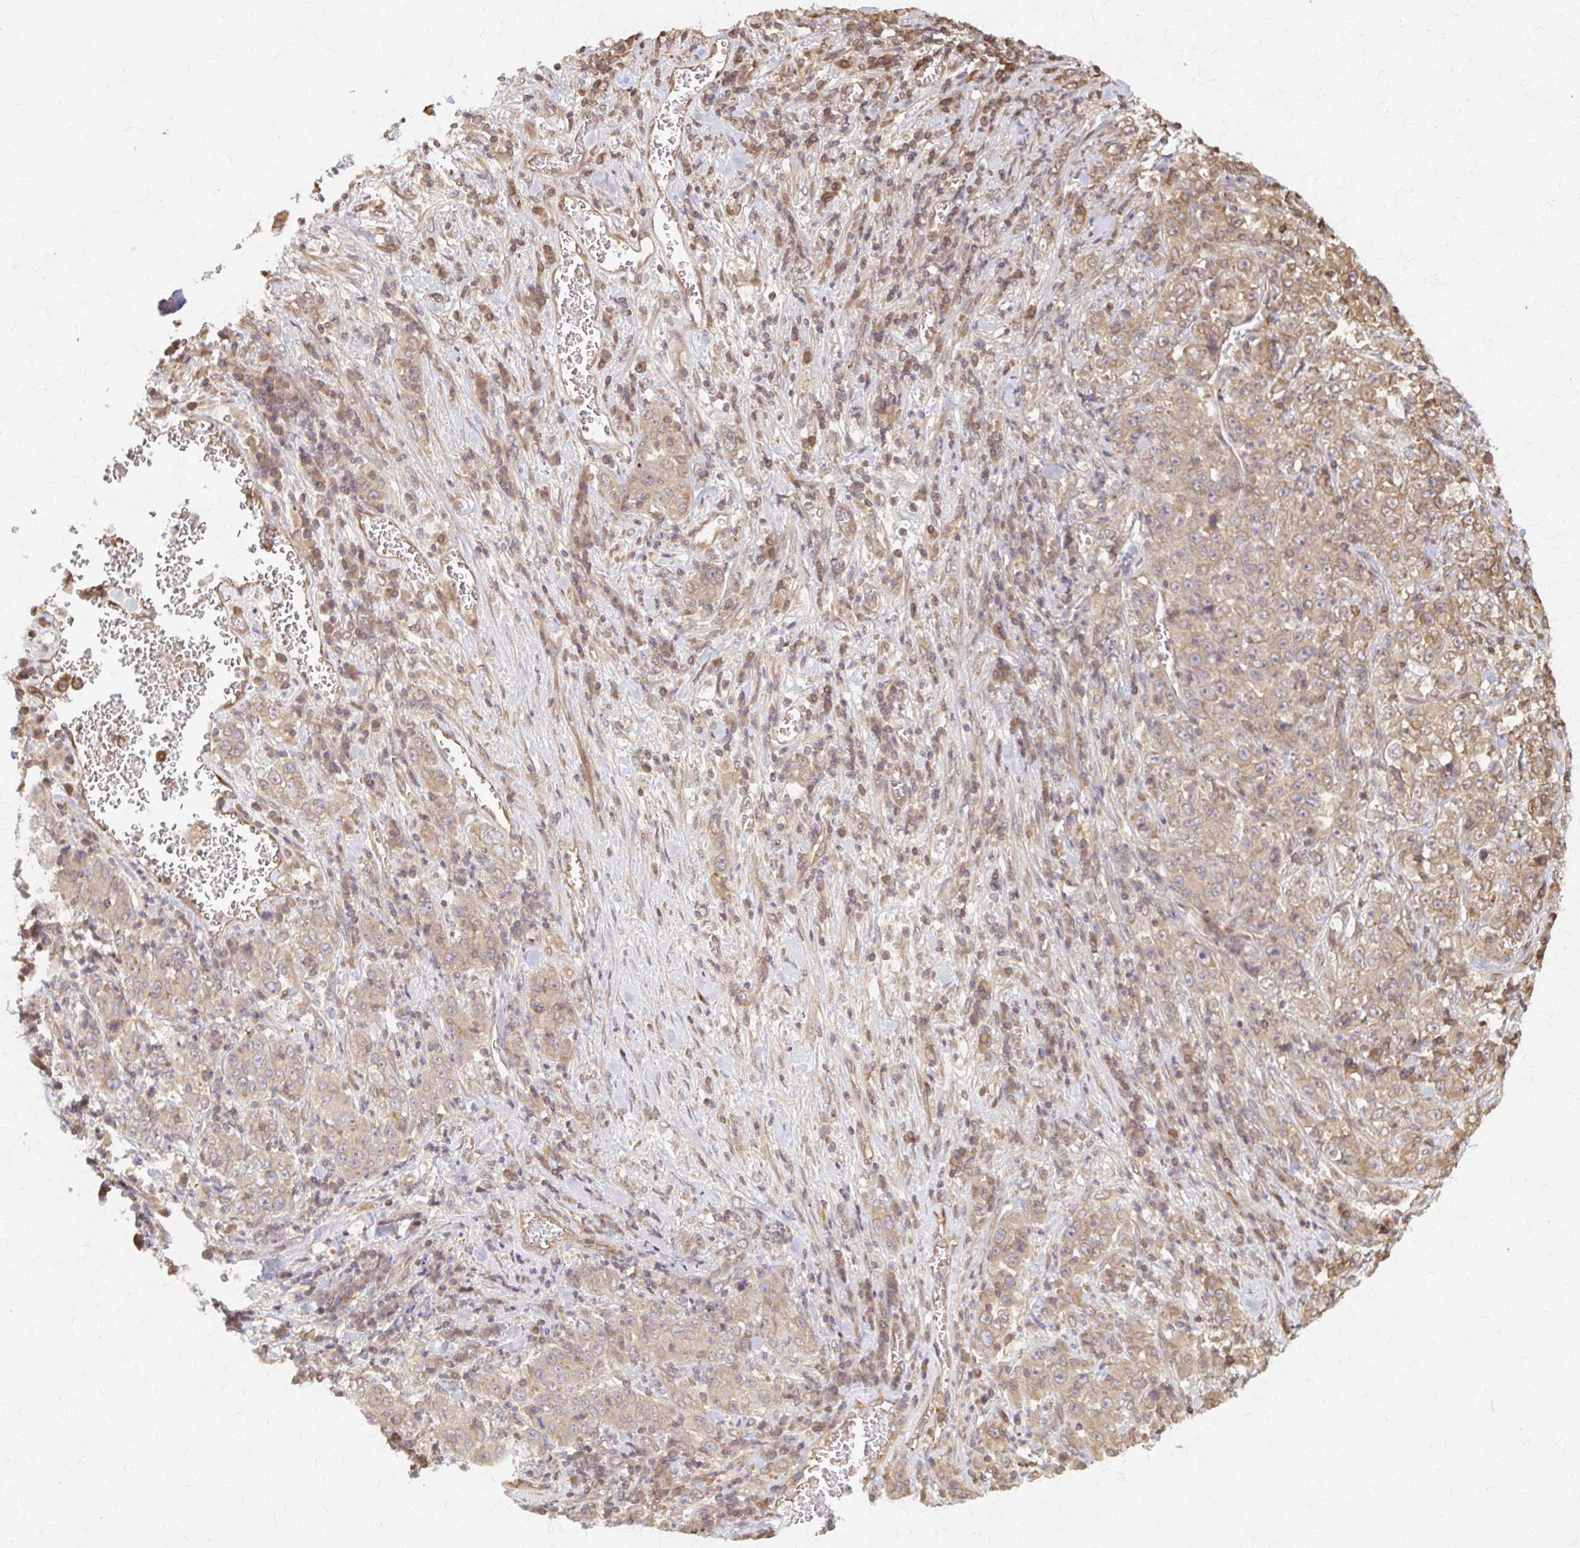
{"staining": {"intensity": "weak", "quantity": ">75%", "location": "cytoplasmic/membranous"}, "tissue": "stomach cancer", "cell_type": "Tumor cells", "image_type": "cancer", "snomed": [{"axis": "morphology", "description": "Normal tissue, NOS"}, {"axis": "morphology", "description": "Adenocarcinoma, NOS"}, {"axis": "topography", "description": "Stomach, upper"}, {"axis": "topography", "description": "Stomach"}], "caption": "Protein analysis of adenocarcinoma (stomach) tissue shows weak cytoplasmic/membranous staining in approximately >75% of tumor cells.", "gene": "ARHGAP35", "patient": {"sex": "male", "age": 59}}